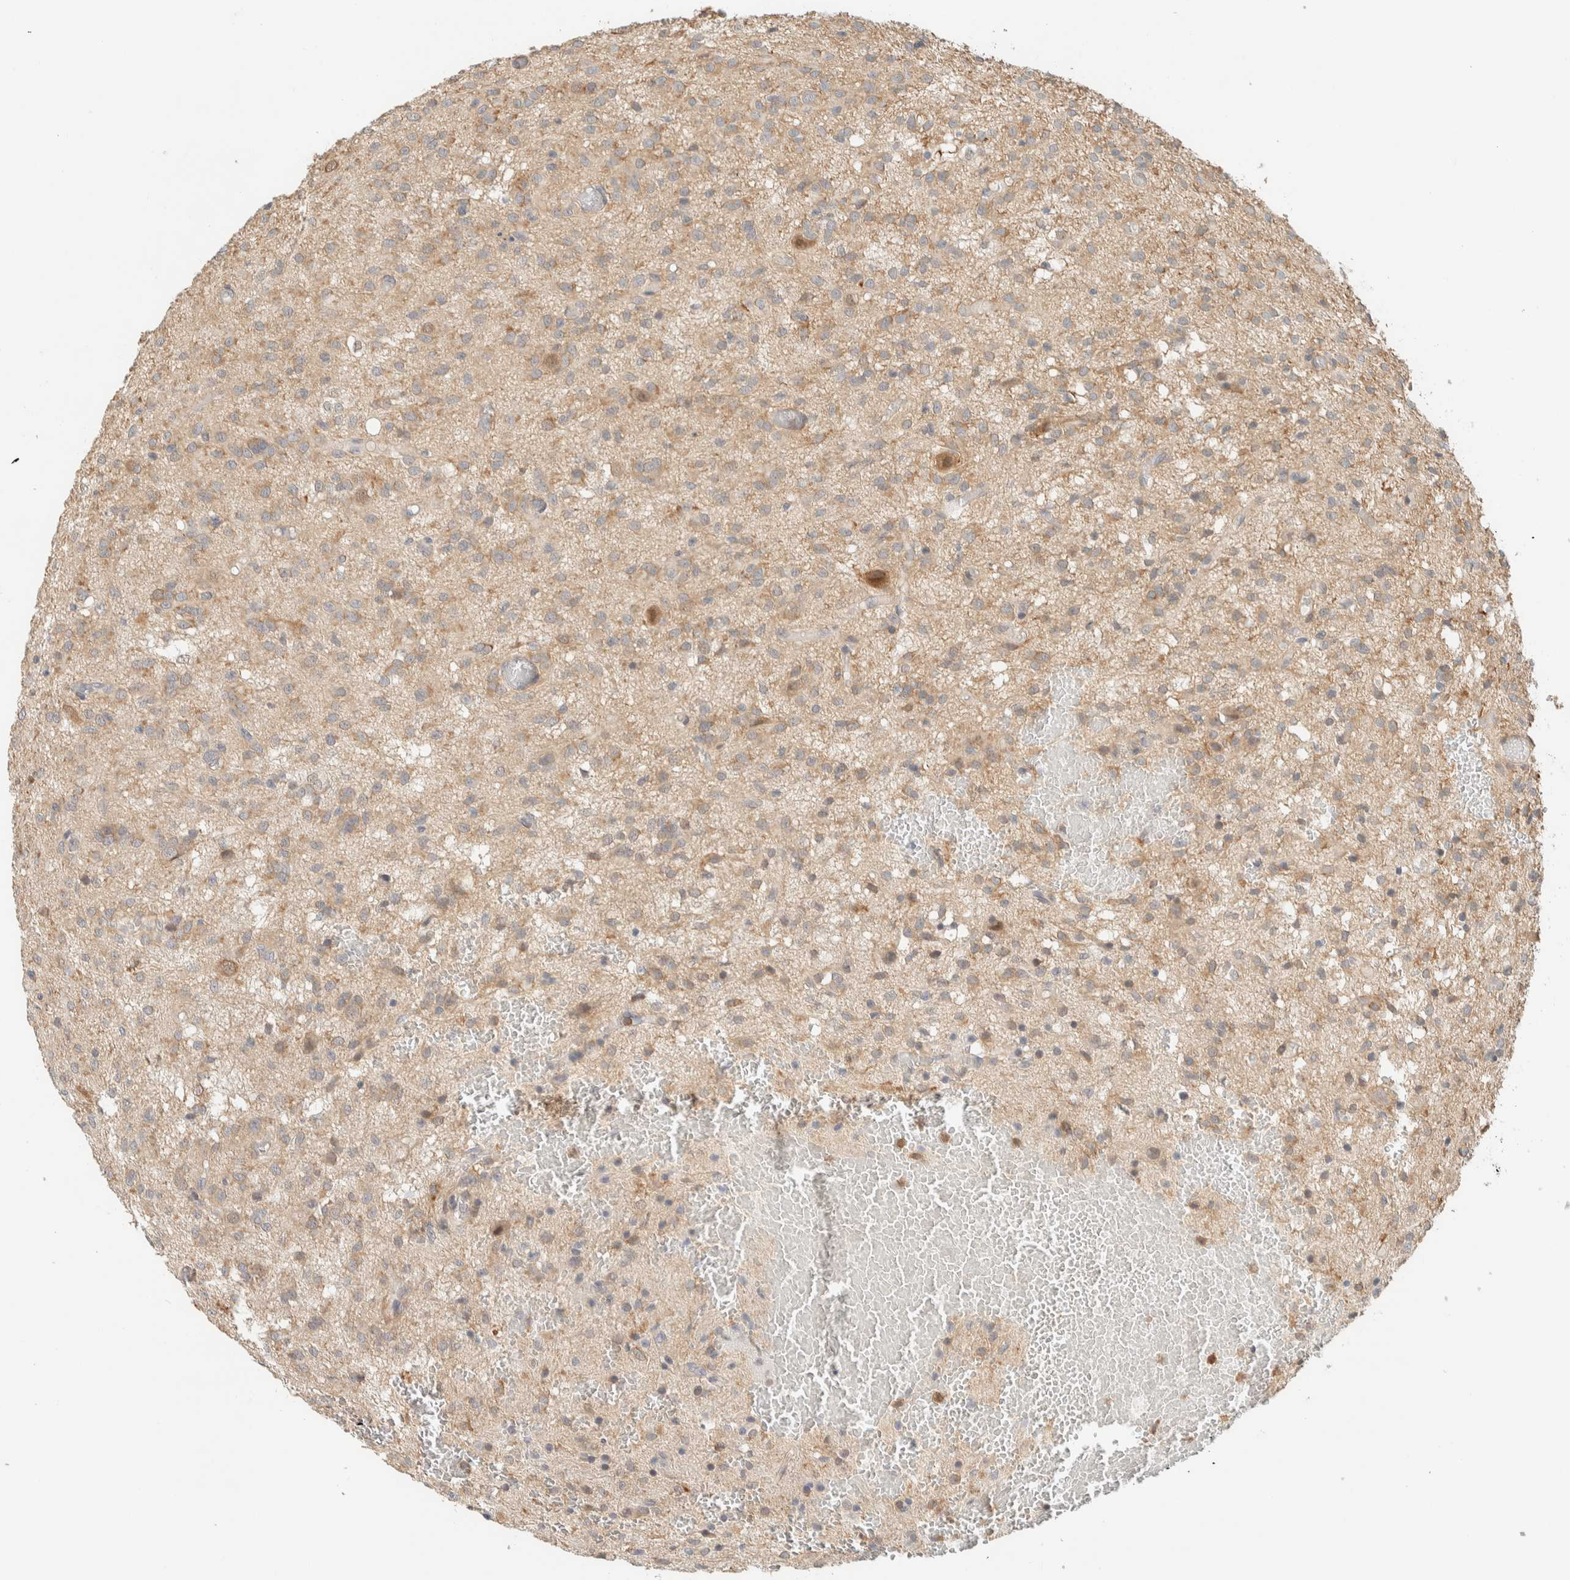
{"staining": {"intensity": "weak", "quantity": "25%-75%", "location": "cytoplasmic/membranous"}, "tissue": "glioma", "cell_type": "Tumor cells", "image_type": "cancer", "snomed": [{"axis": "morphology", "description": "Glioma, malignant, High grade"}, {"axis": "topography", "description": "Brain"}], "caption": "Immunohistochemical staining of malignant high-grade glioma demonstrates low levels of weak cytoplasmic/membranous staining in approximately 25%-75% of tumor cells.", "gene": "RAB11FIP1", "patient": {"sex": "female", "age": 59}}